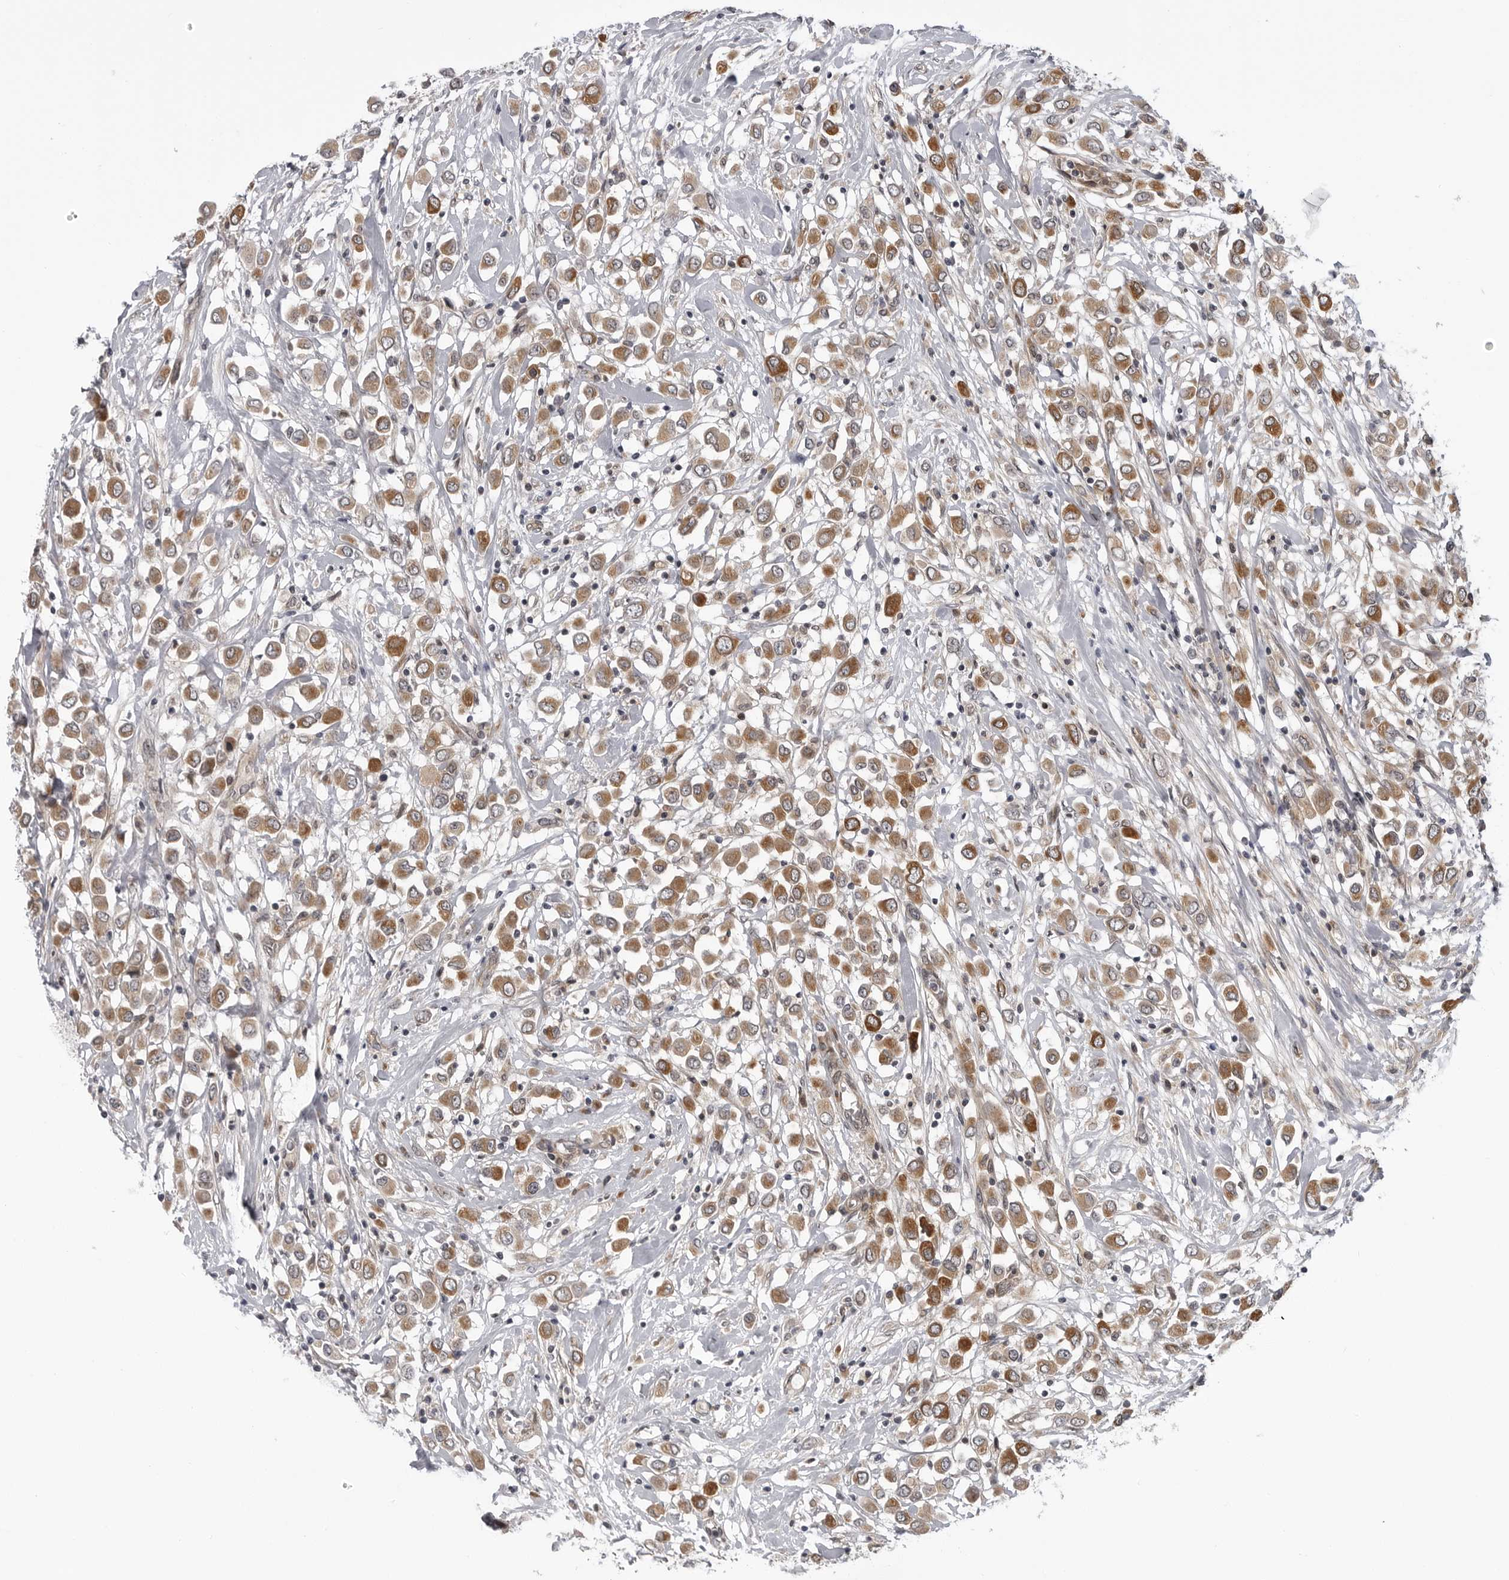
{"staining": {"intensity": "moderate", "quantity": ">75%", "location": "cytoplasmic/membranous"}, "tissue": "breast cancer", "cell_type": "Tumor cells", "image_type": "cancer", "snomed": [{"axis": "morphology", "description": "Duct carcinoma"}, {"axis": "topography", "description": "Breast"}], "caption": "Moderate cytoplasmic/membranous protein staining is seen in about >75% of tumor cells in breast infiltrating ductal carcinoma.", "gene": "LRRC45", "patient": {"sex": "female", "age": 61}}